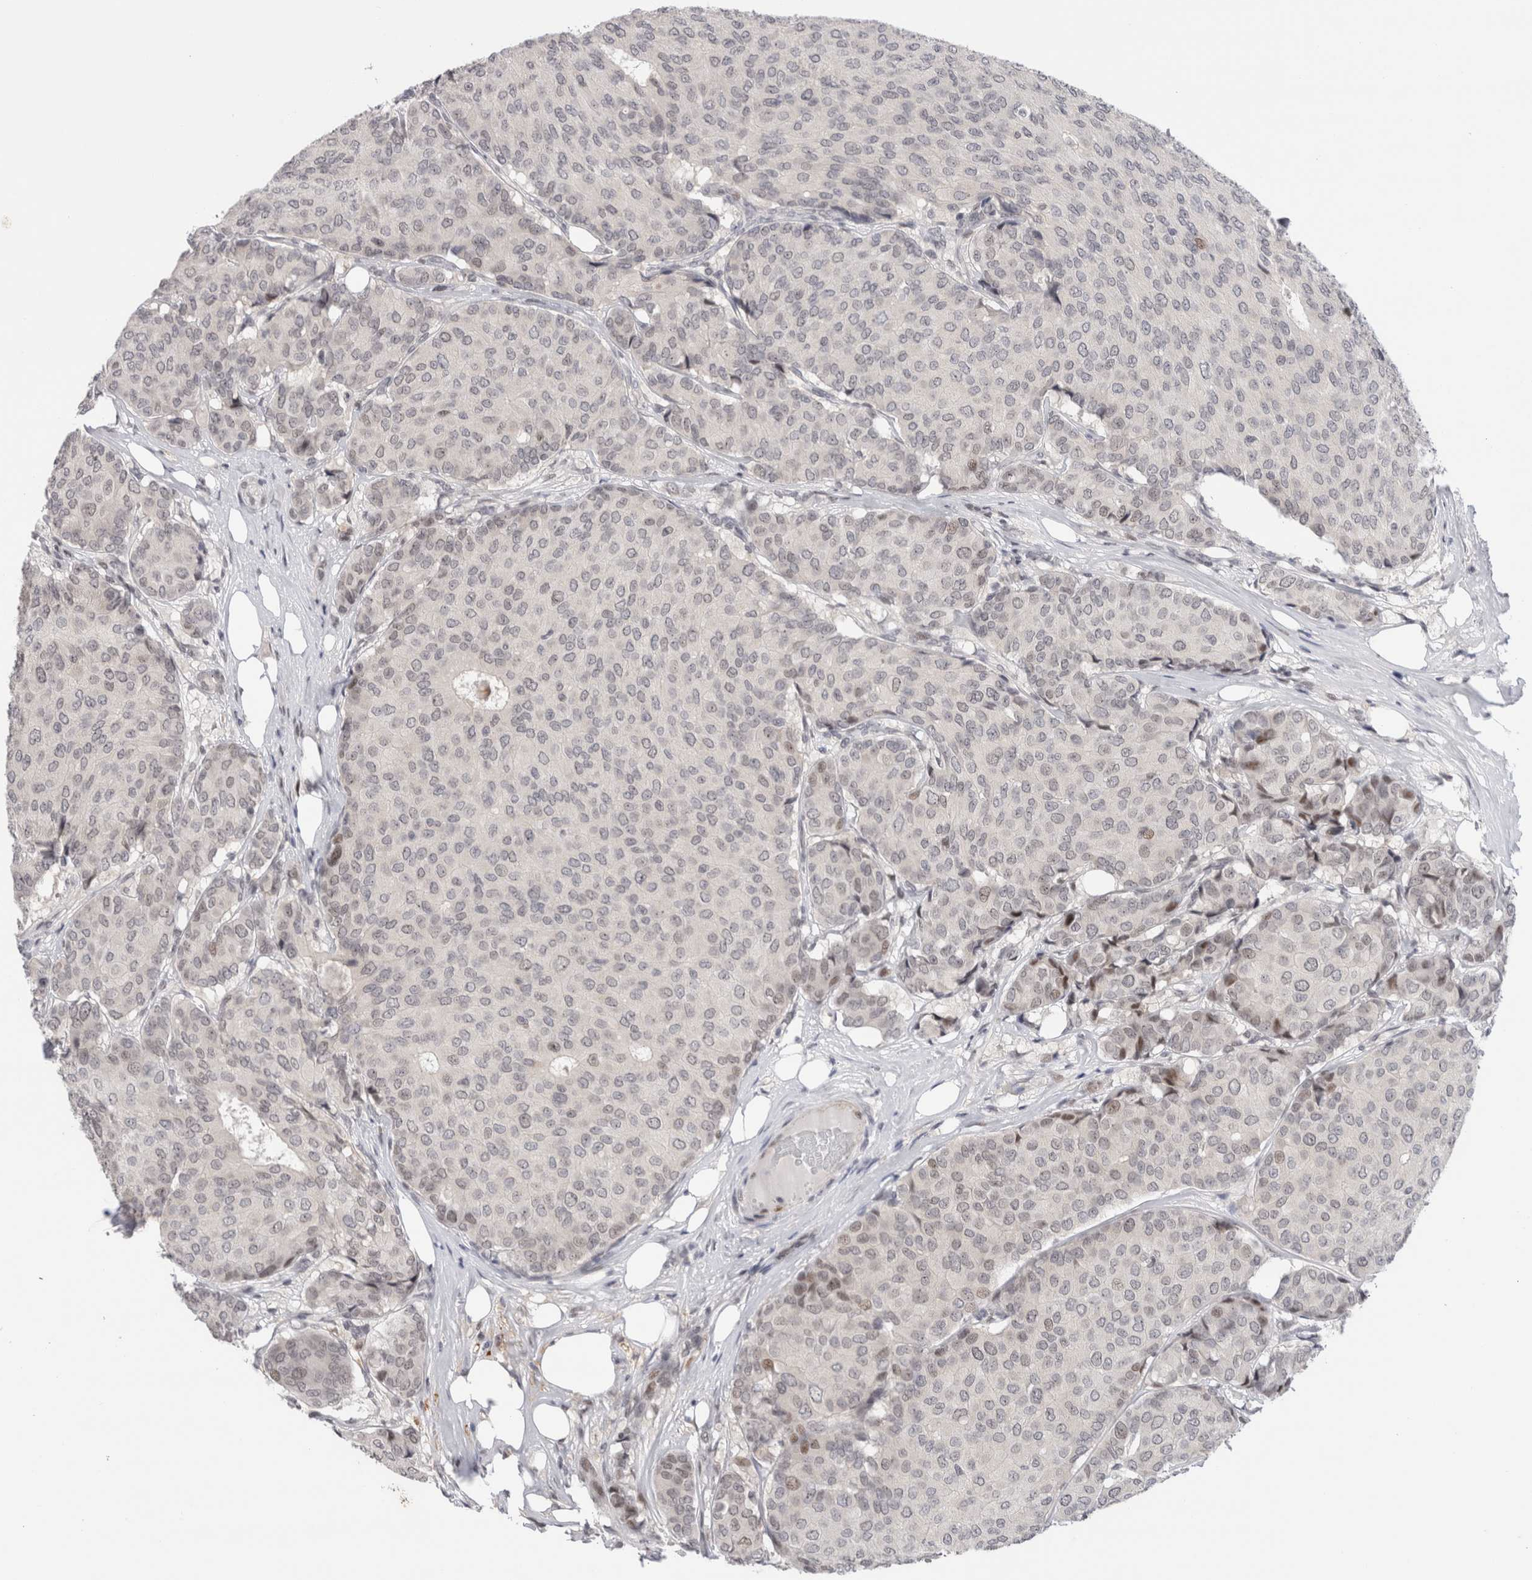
{"staining": {"intensity": "negative", "quantity": "none", "location": "none"}, "tissue": "breast cancer", "cell_type": "Tumor cells", "image_type": "cancer", "snomed": [{"axis": "morphology", "description": "Duct carcinoma"}, {"axis": "topography", "description": "Breast"}], "caption": "The IHC histopathology image has no significant expression in tumor cells of intraductal carcinoma (breast) tissue. (DAB IHC with hematoxylin counter stain).", "gene": "ZNF521", "patient": {"sex": "female", "age": 75}}